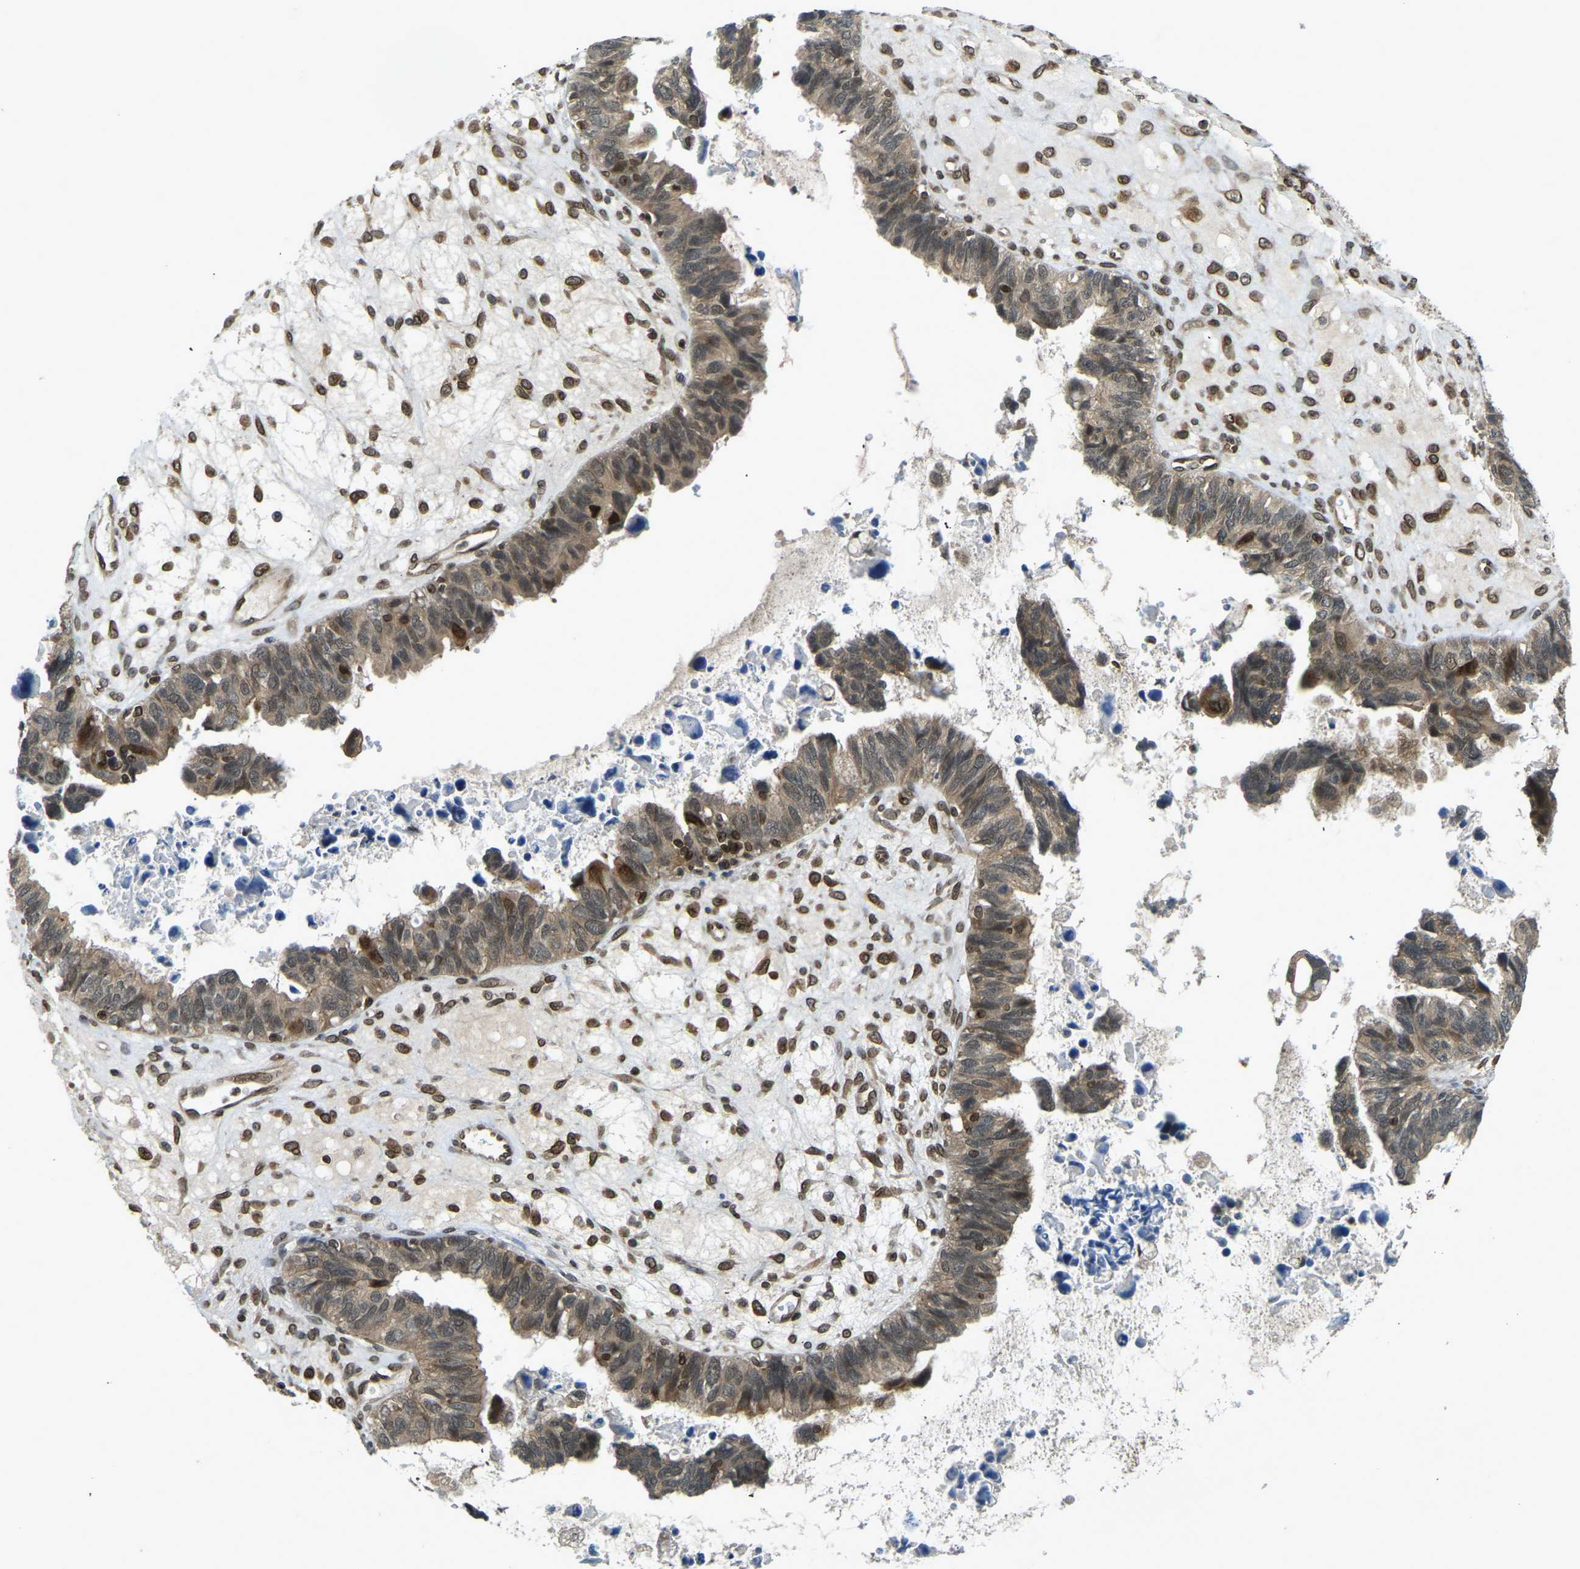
{"staining": {"intensity": "weak", "quantity": ">75%", "location": "cytoplasmic/membranous"}, "tissue": "ovarian cancer", "cell_type": "Tumor cells", "image_type": "cancer", "snomed": [{"axis": "morphology", "description": "Cystadenocarcinoma, serous, NOS"}, {"axis": "topography", "description": "Ovary"}], "caption": "Weak cytoplasmic/membranous positivity is appreciated in approximately >75% of tumor cells in ovarian serous cystadenocarcinoma.", "gene": "SYNE1", "patient": {"sex": "female", "age": 79}}